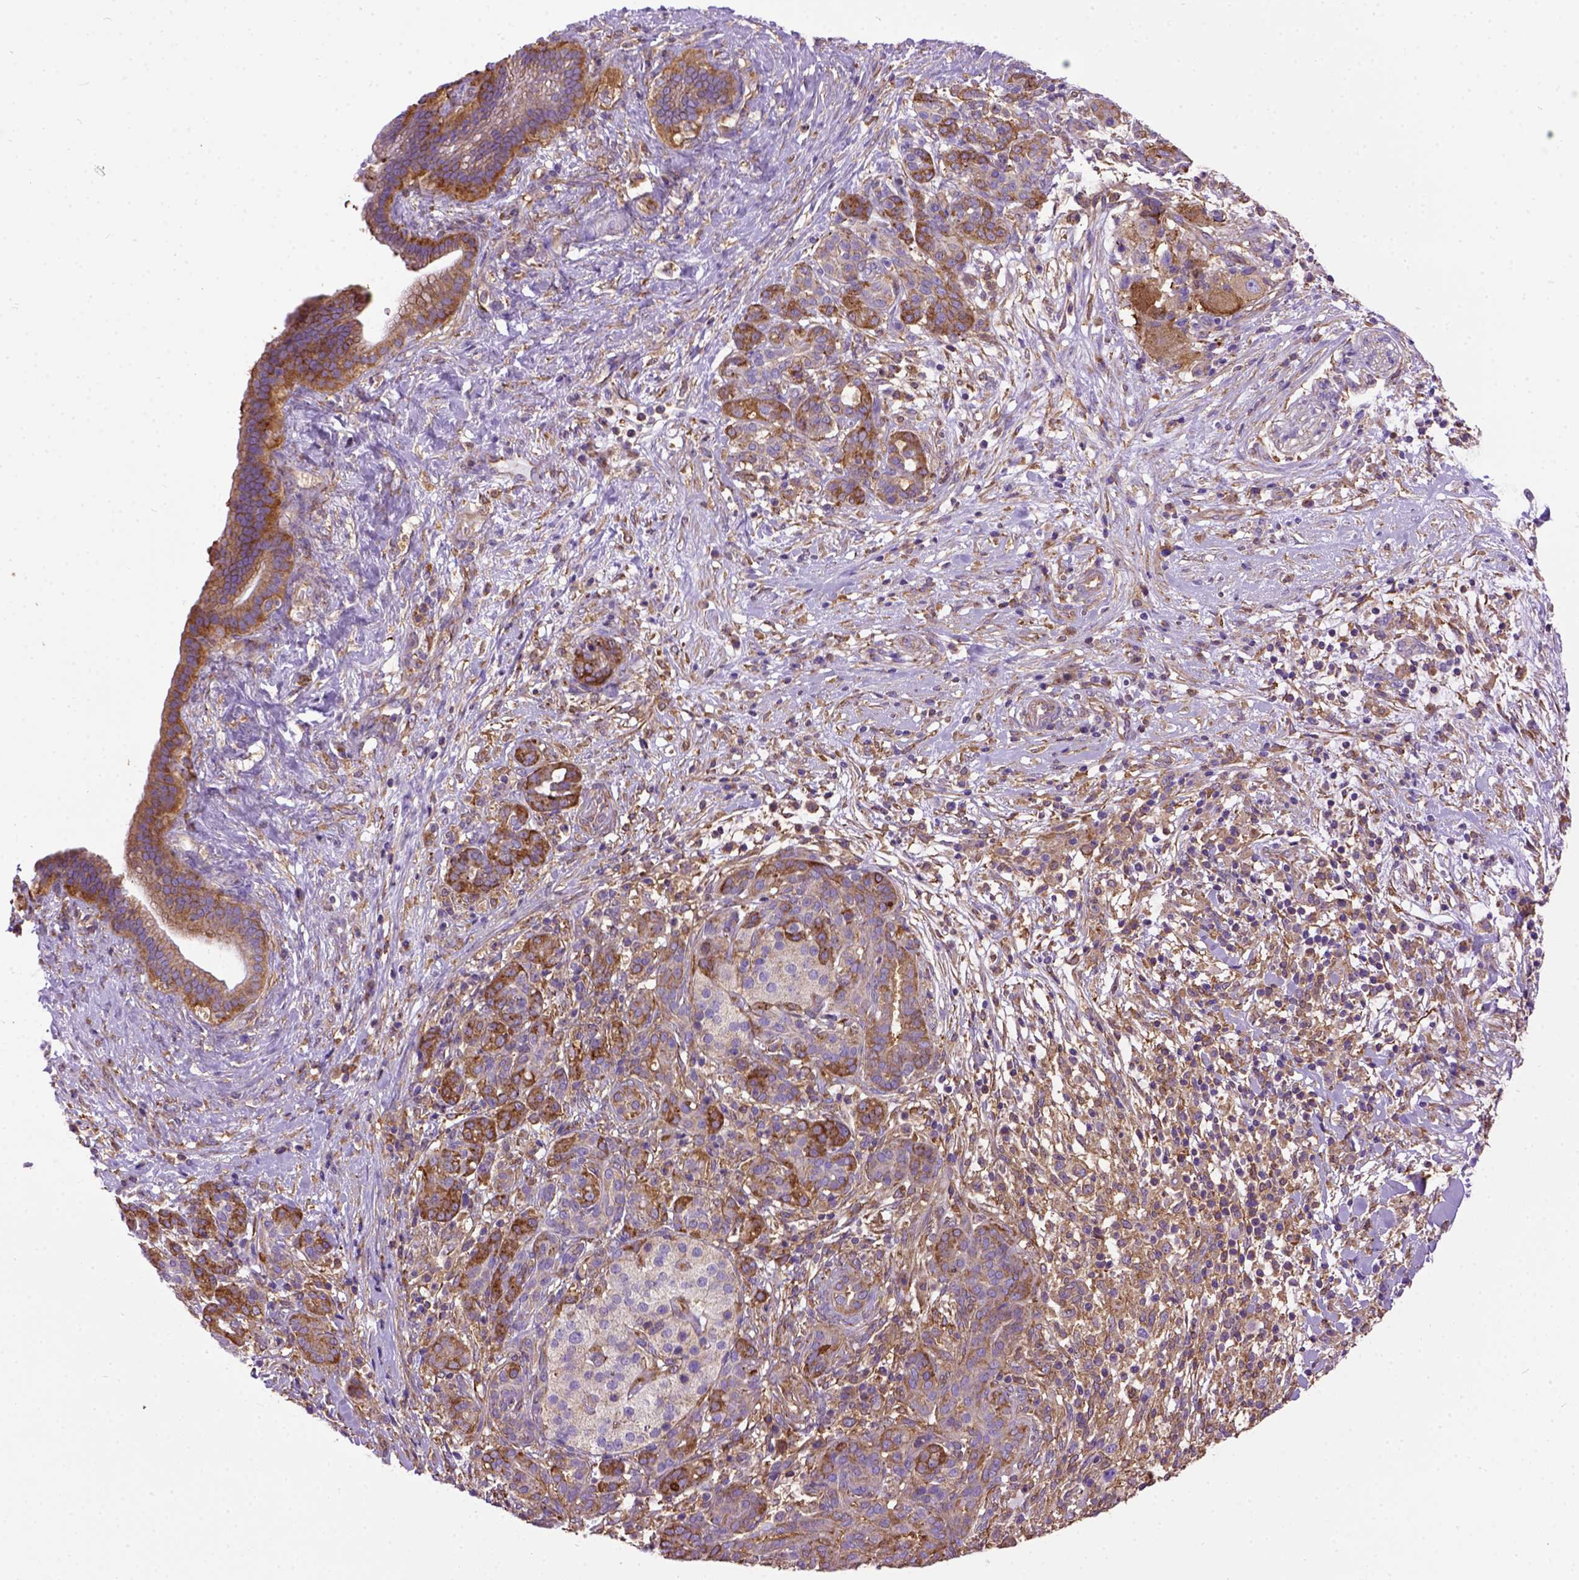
{"staining": {"intensity": "moderate", "quantity": ">75%", "location": "cytoplasmic/membranous"}, "tissue": "pancreatic cancer", "cell_type": "Tumor cells", "image_type": "cancer", "snomed": [{"axis": "morphology", "description": "Adenocarcinoma, NOS"}, {"axis": "topography", "description": "Pancreas"}], "caption": "Protein expression analysis of pancreatic adenocarcinoma displays moderate cytoplasmic/membranous positivity in approximately >75% of tumor cells.", "gene": "MVP", "patient": {"sex": "male", "age": 44}}